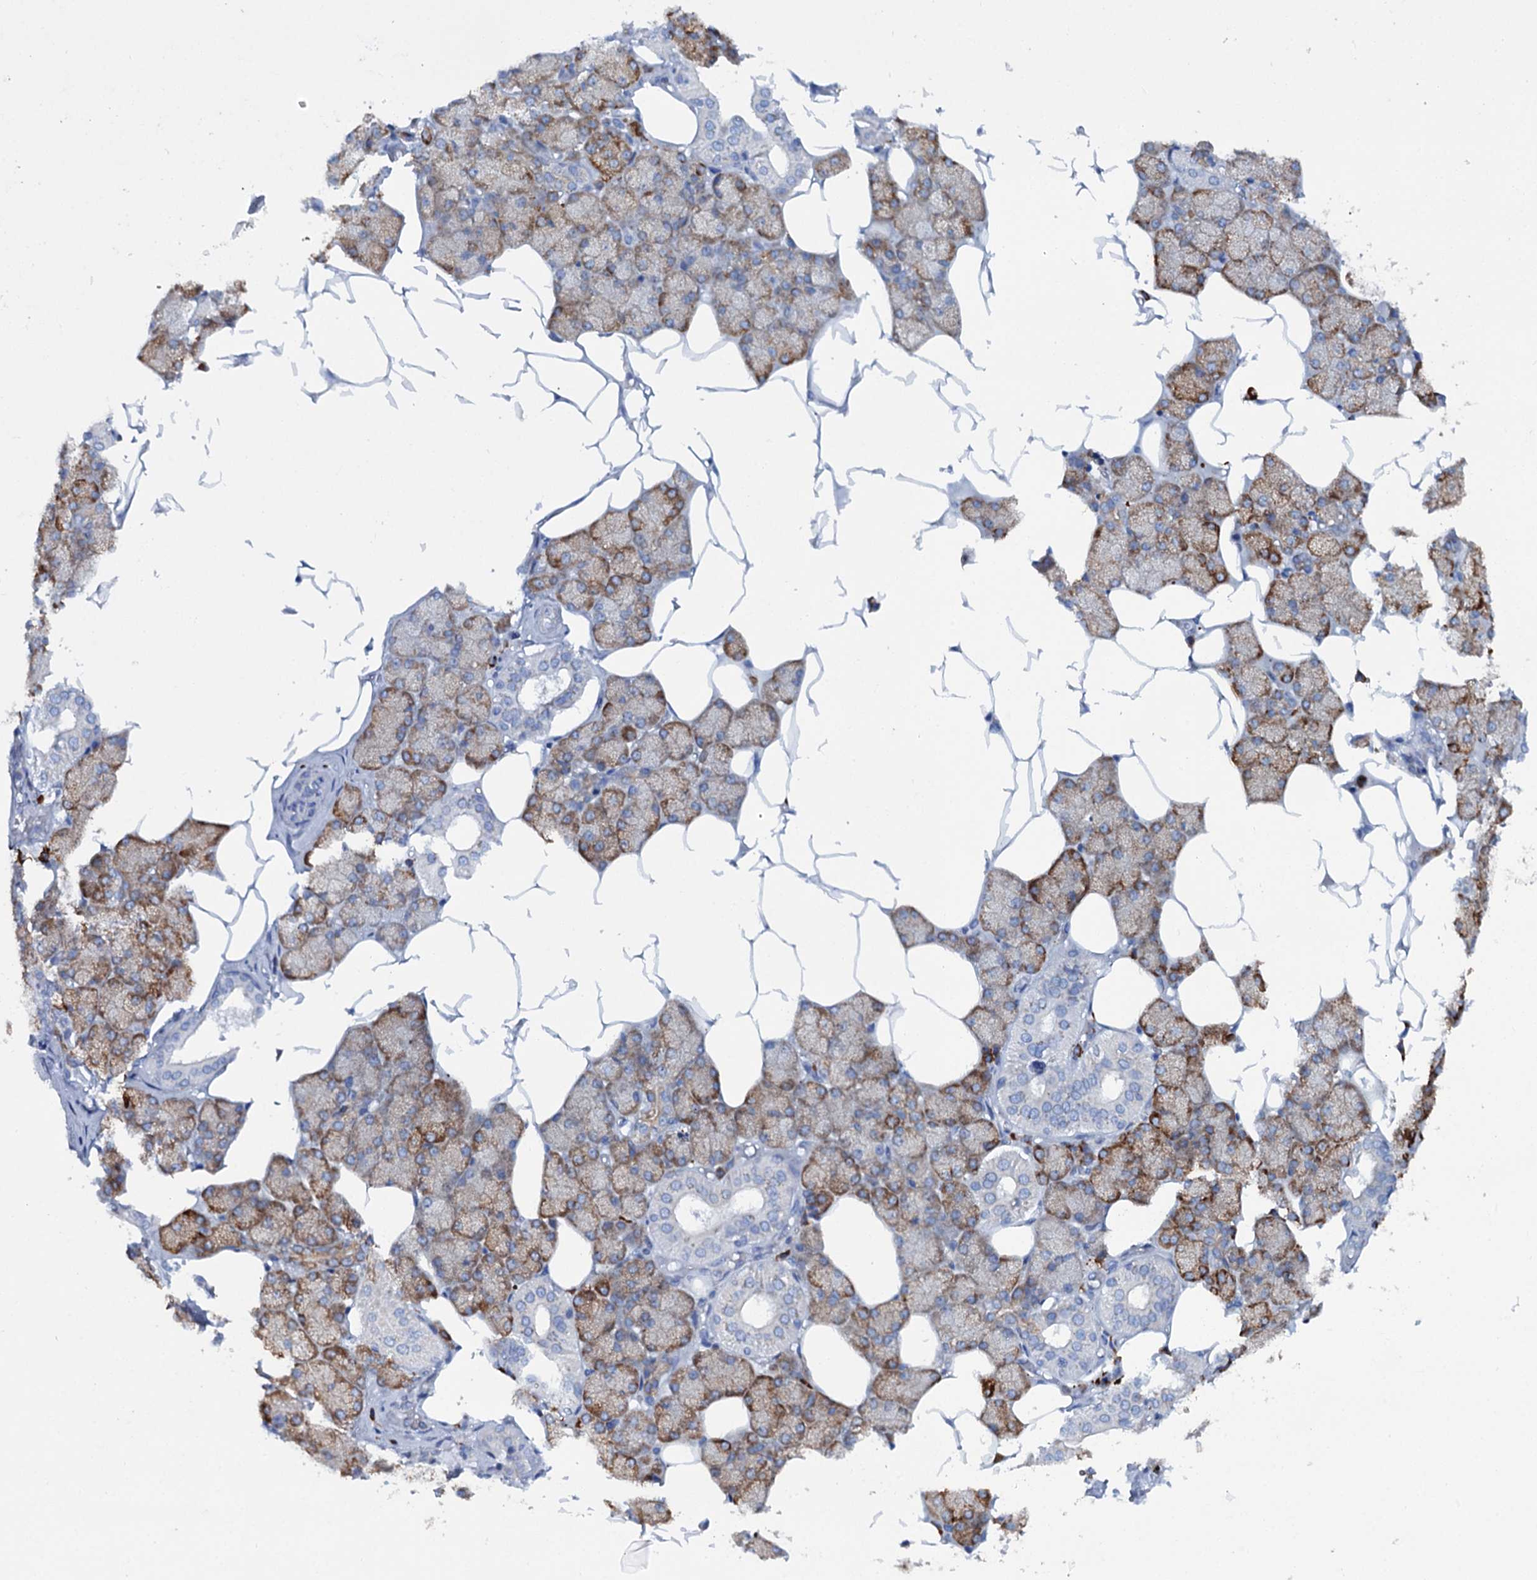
{"staining": {"intensity": "moderate", "quantity": "25%-75%", "location": "cytoplasmic/membranous"}, "tissue": "salivary gland", "cell_type": "Glandular cells", "image_type": "normal", "snomed": [{"axis": "morphology", "description": "Normal tissue, NOS"}, {"axis": "topography", "description": "Salivary gland"}], "caption": "IHC (DAB) staining of benign human salivary gland shows moderate cytoplasmic/membranous protein positivity in about 25%-75% of glandular cells.", "gene": "SHE", "patient": {"sex": "male", "age": 62}}